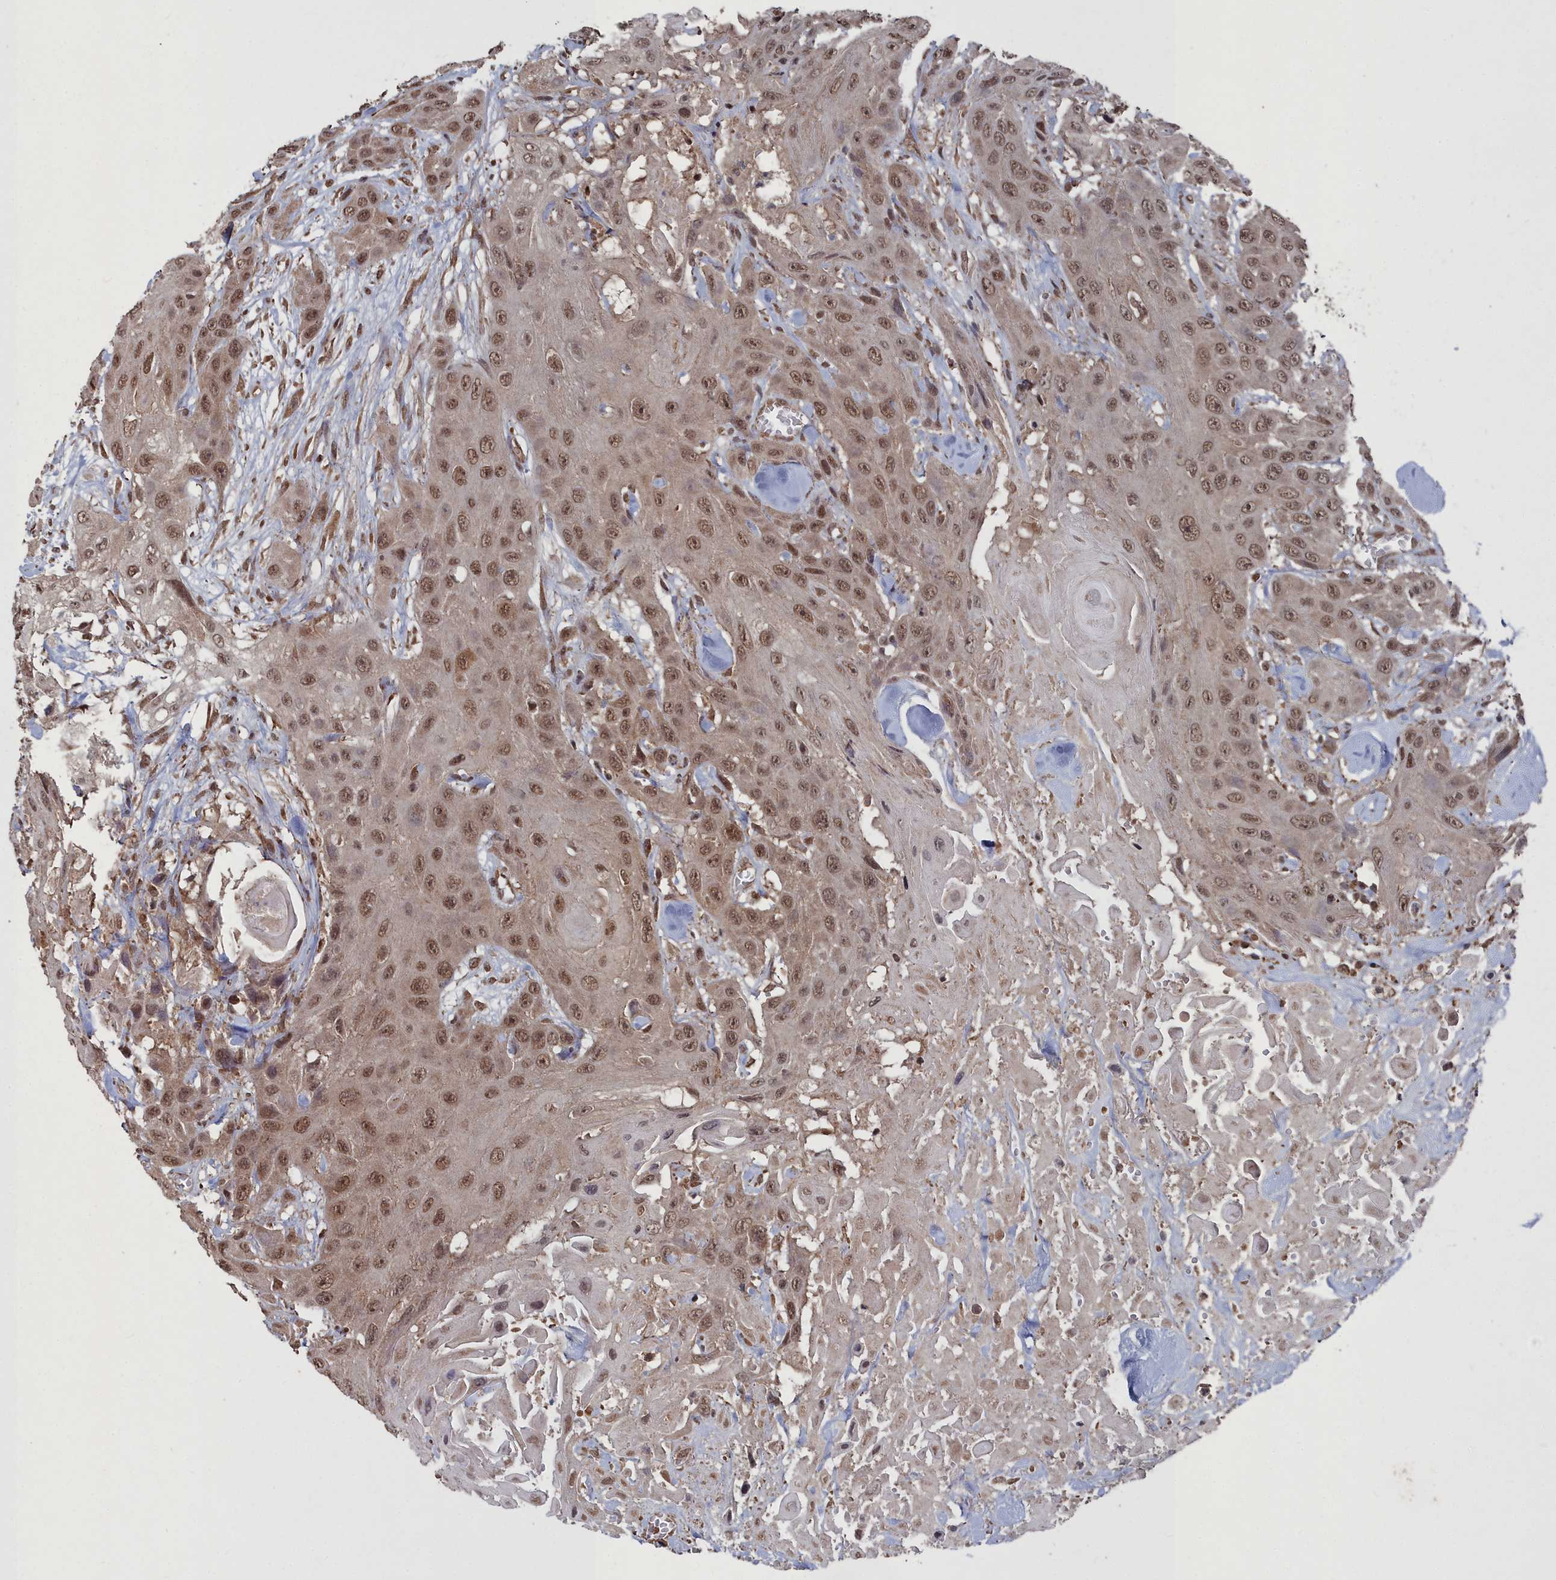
{"staining": {"intensity": "moderate", "quantity": ">75%", "location": "nuclear"}, "tissue": "head and neck cancer", "cell_type": "Tumor cells", "image_type": "cancer", "snomed": [{"axis": "morphology", "description": "Squamous cell carcinoma, NOS"}, {"axis": "topography", "description": "Head-Neck"}], "caption": "This histopathology image shows head and neck cancer (squamous cell carcinoma) stained with immunohistochemistry (IHC) to label a protein in brown. The nuclear of tumor cells show moderate positivity for the protein. Nuclei are counter-stained blue.", "gene": "CCNP", "patient": {"sex": "male", "age": 81}}